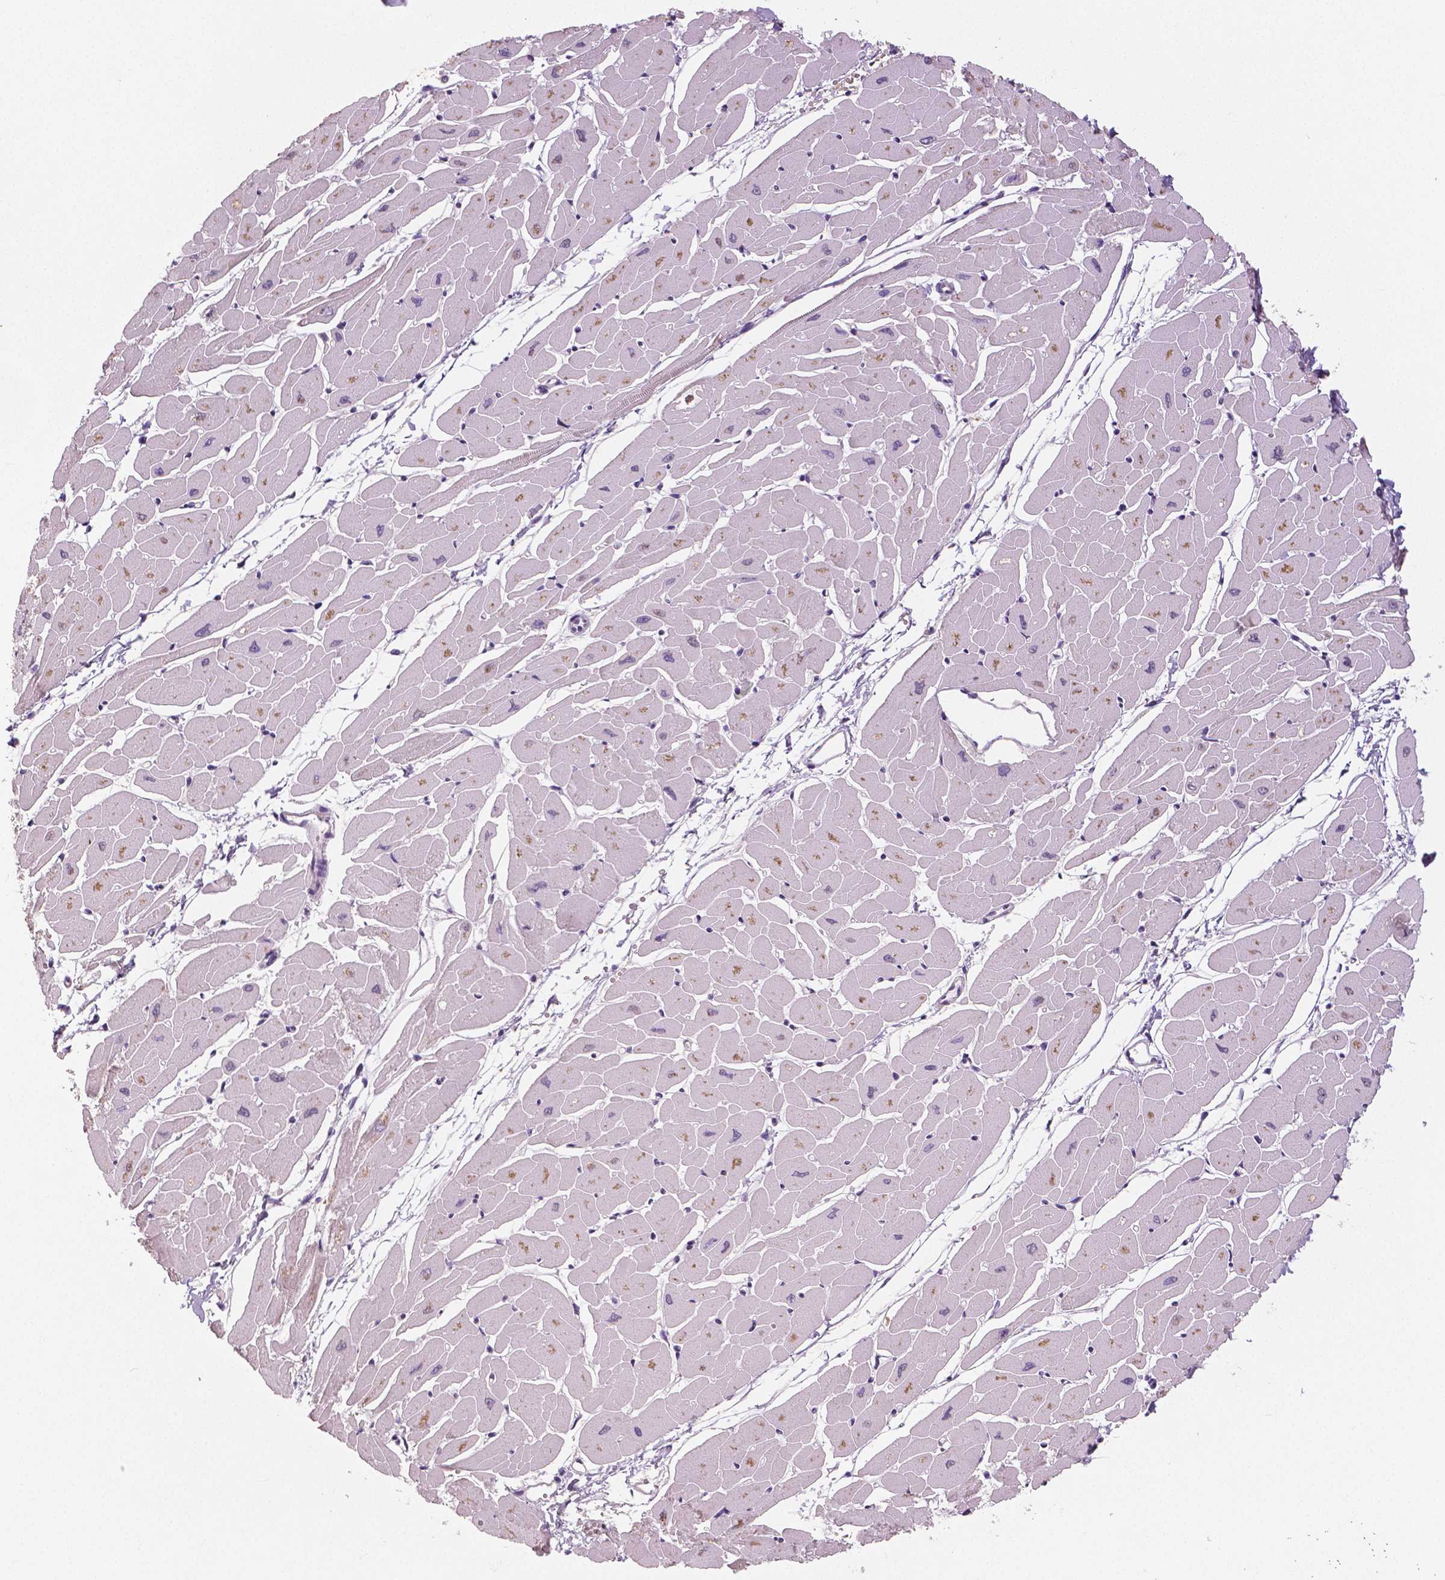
{"staining": {"intensity": "negative", "quantity": "none", "location": "none"}, "tissue": "heart muscle", "cell_type": "Cardiomyocytes", "image_type": "normal", "snomed": [{"axis": "morphology", "description": "Normal tissue, NOS"}, {"axis": "topography", "description": "Heart"}], "caption": "The micrograph exhibits no significant positivity in cardiomyocytes of heart muscle.", "gene": "NECAB1", "patient": {"sex": "male", "age": 57}}